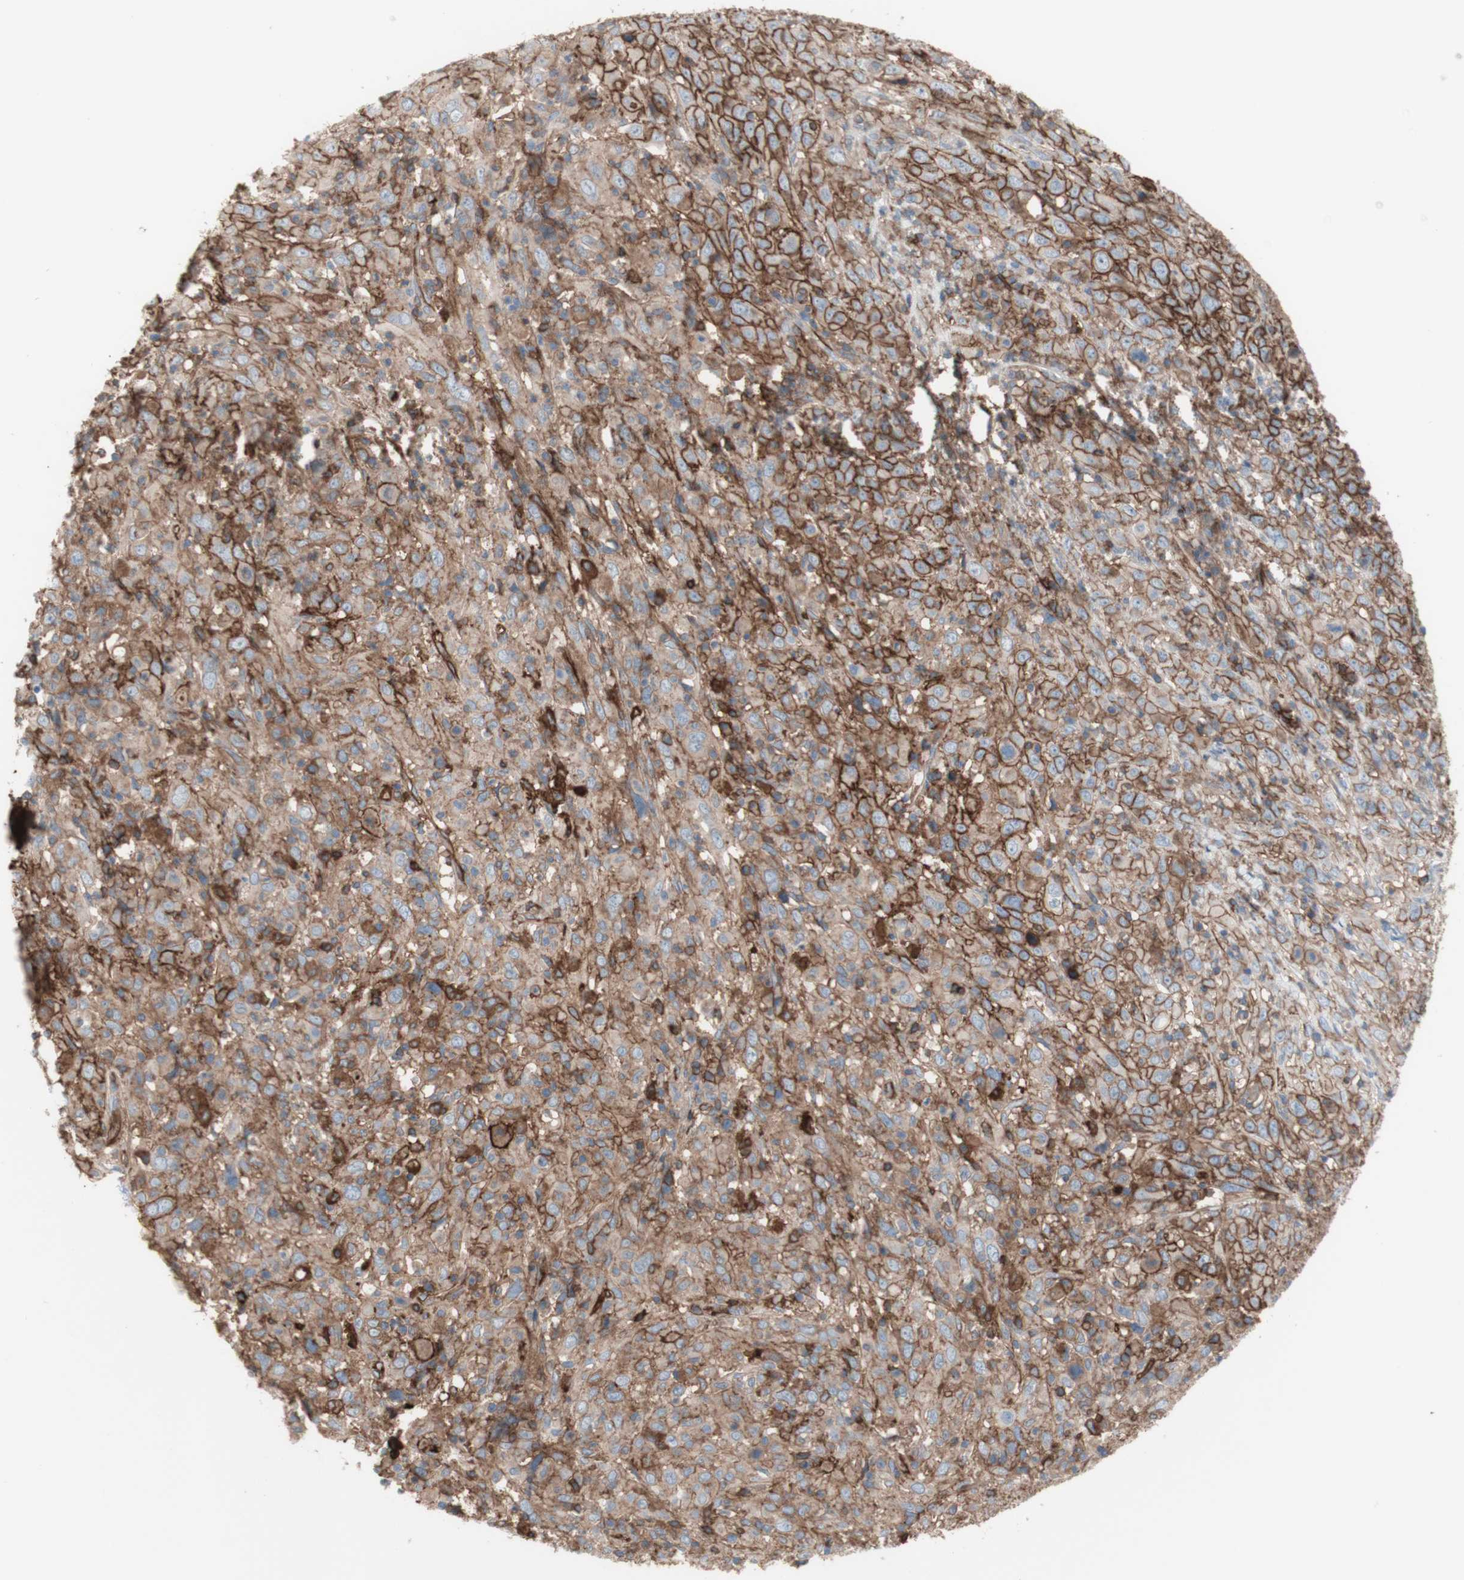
{"staining": {"intensity": "moderate", "quantity": ">75%", "location": "cytoplasmic/membranous"}, "tissue": "cervical cancer", "cell_type": "Tumor cells", "image_type": "cancer", "snomed": [{"axis": "morphology", "description": "Squamous cell carcinoma, NOS"}, {"axis": "topography", "description": "Cervix"}], "caption": "Cervical cancer stained with DAB immunohistochemistry (IHC) displays medium levels of moderate cytoplasmic/membranous positivity in approximately >75% of tumor cells.", "gene": "CD46", "patient": {"sex": "female", "age": 46}}